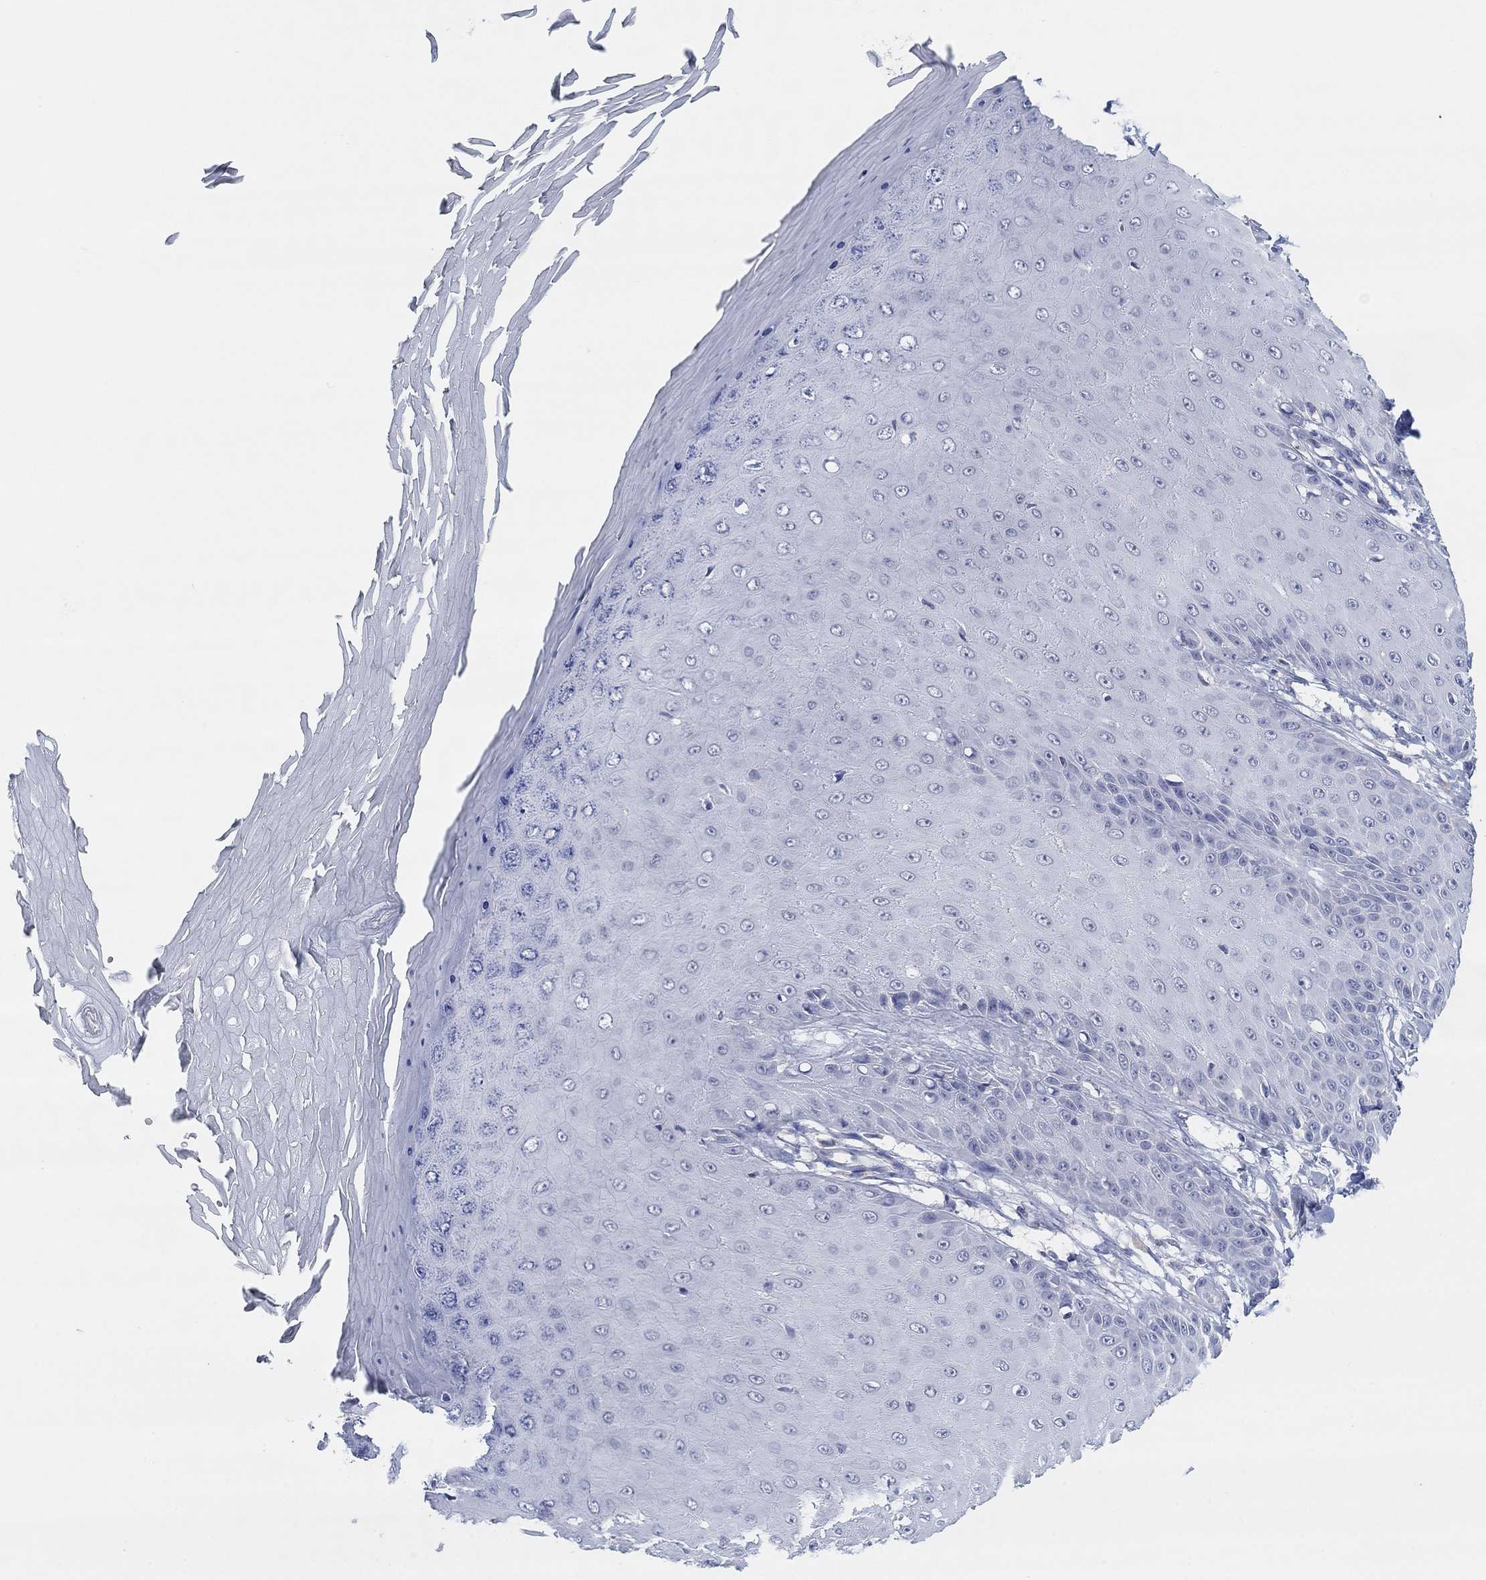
{"staining": {"intensity": "negative", "quantity": "none", "location": "none"}, "tissue": "skin cancer", "cell_type": "Tumor cells", "image_type": "cancer", "snomed": [{"axis": "morphology", "description": "Inflammation, NOS"}, {"axis": "morphology", "description": "Squamous cell carcinoma, NOS"}, {"axis": "topography", "description": "Skin"}], "caption": "An immunohistochemistry (IHC) image of skin cancer is shown. There is no staining in tumor cells of skin cancer.", "gene": "FER1L6", "patient": {"sex": "male", "age": 70}}